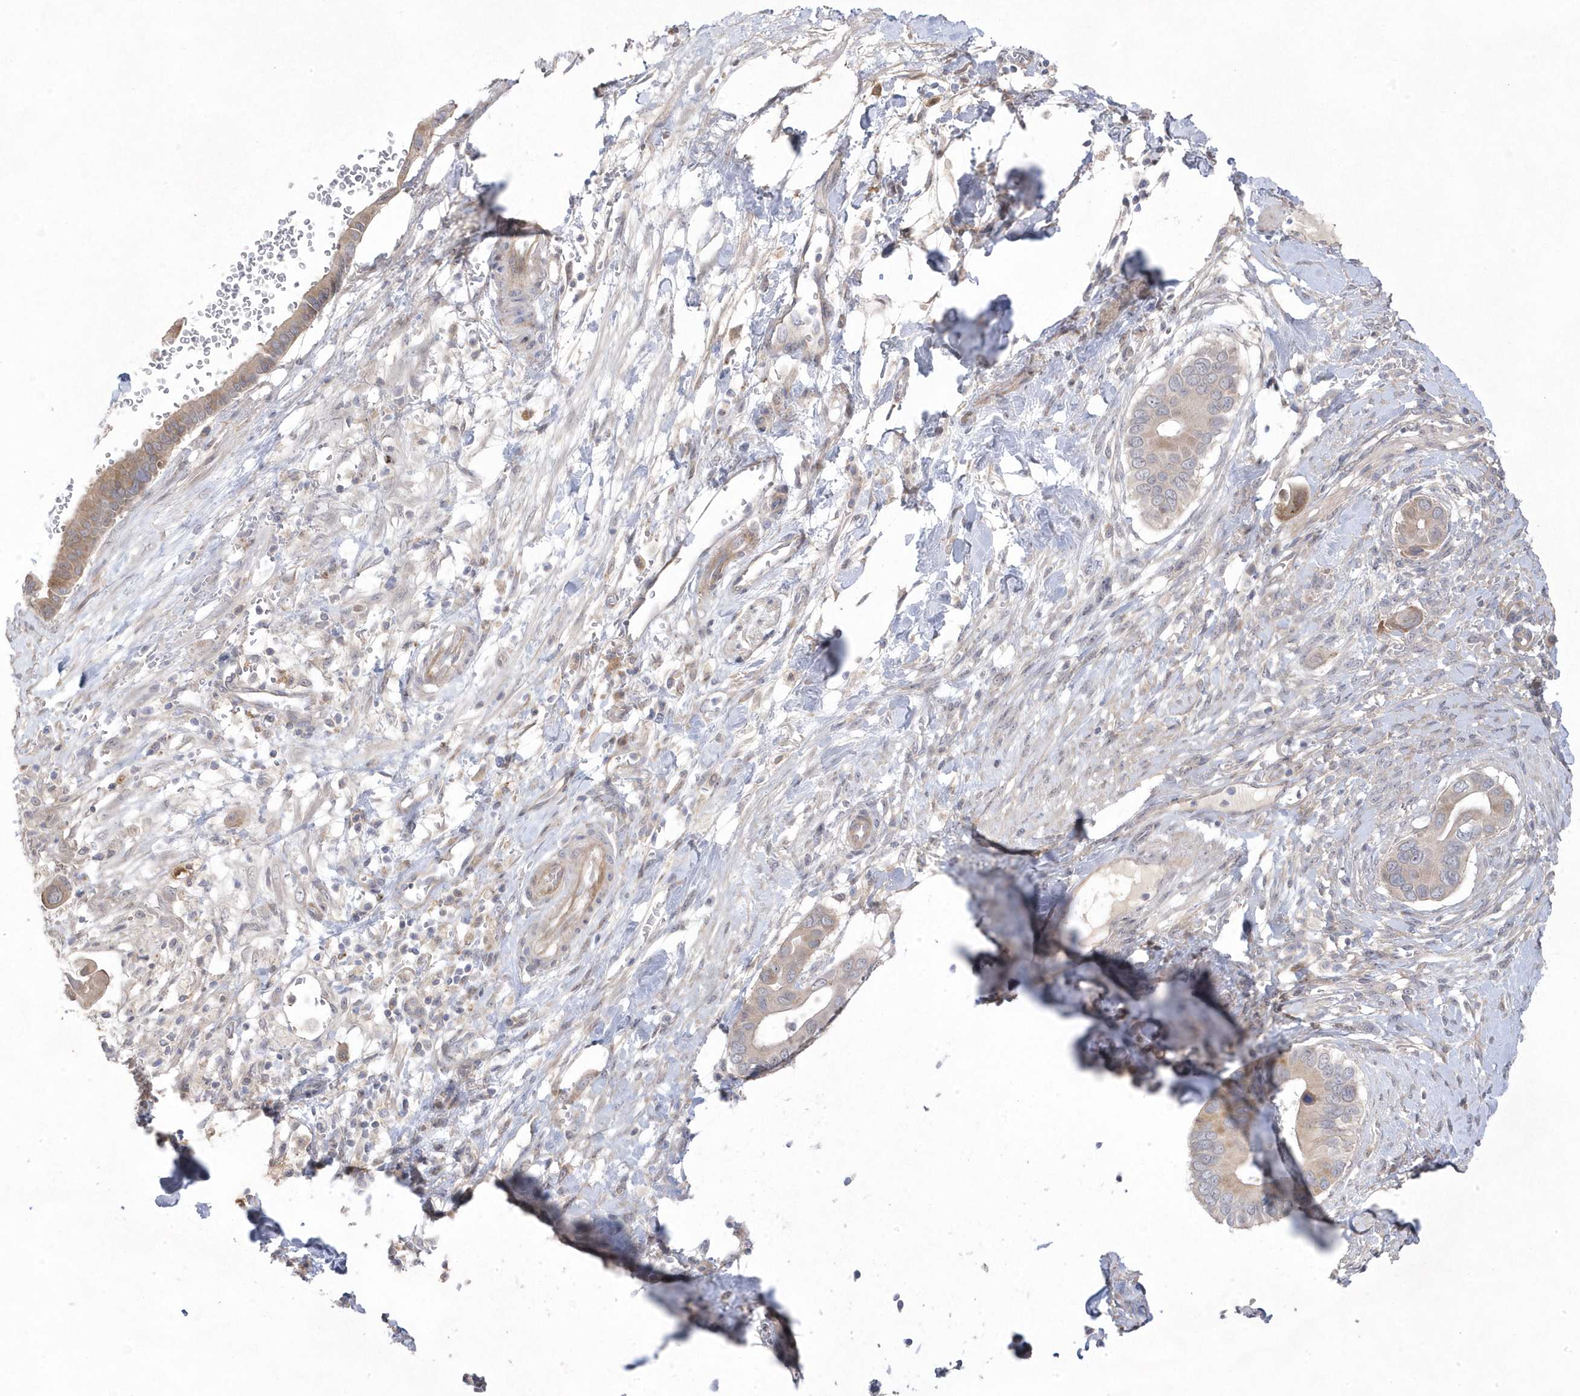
{"staining": {"intensity": "moderate", "quantity": "<25%", "location": "cytoplasmic/membranous"}, "tissue": "pancreatic cancer", "cell_type": "Tumor cells", "image_type": "cancer", "snomed": [{"axis": "morphology", "description": "Adenocarcinoma, NOS"}, {"axis": "topography", "description": "Pancreas"}], "caption": "Human pancreatic cancer (adenocarcinoma) stained for a protein (brown) exhibits moderate cytoplasmic/membranous positive staining in about <25% of tumor cells.", "gene": "ANAPC1", "patient": {"sex": "male", "age": 68}}